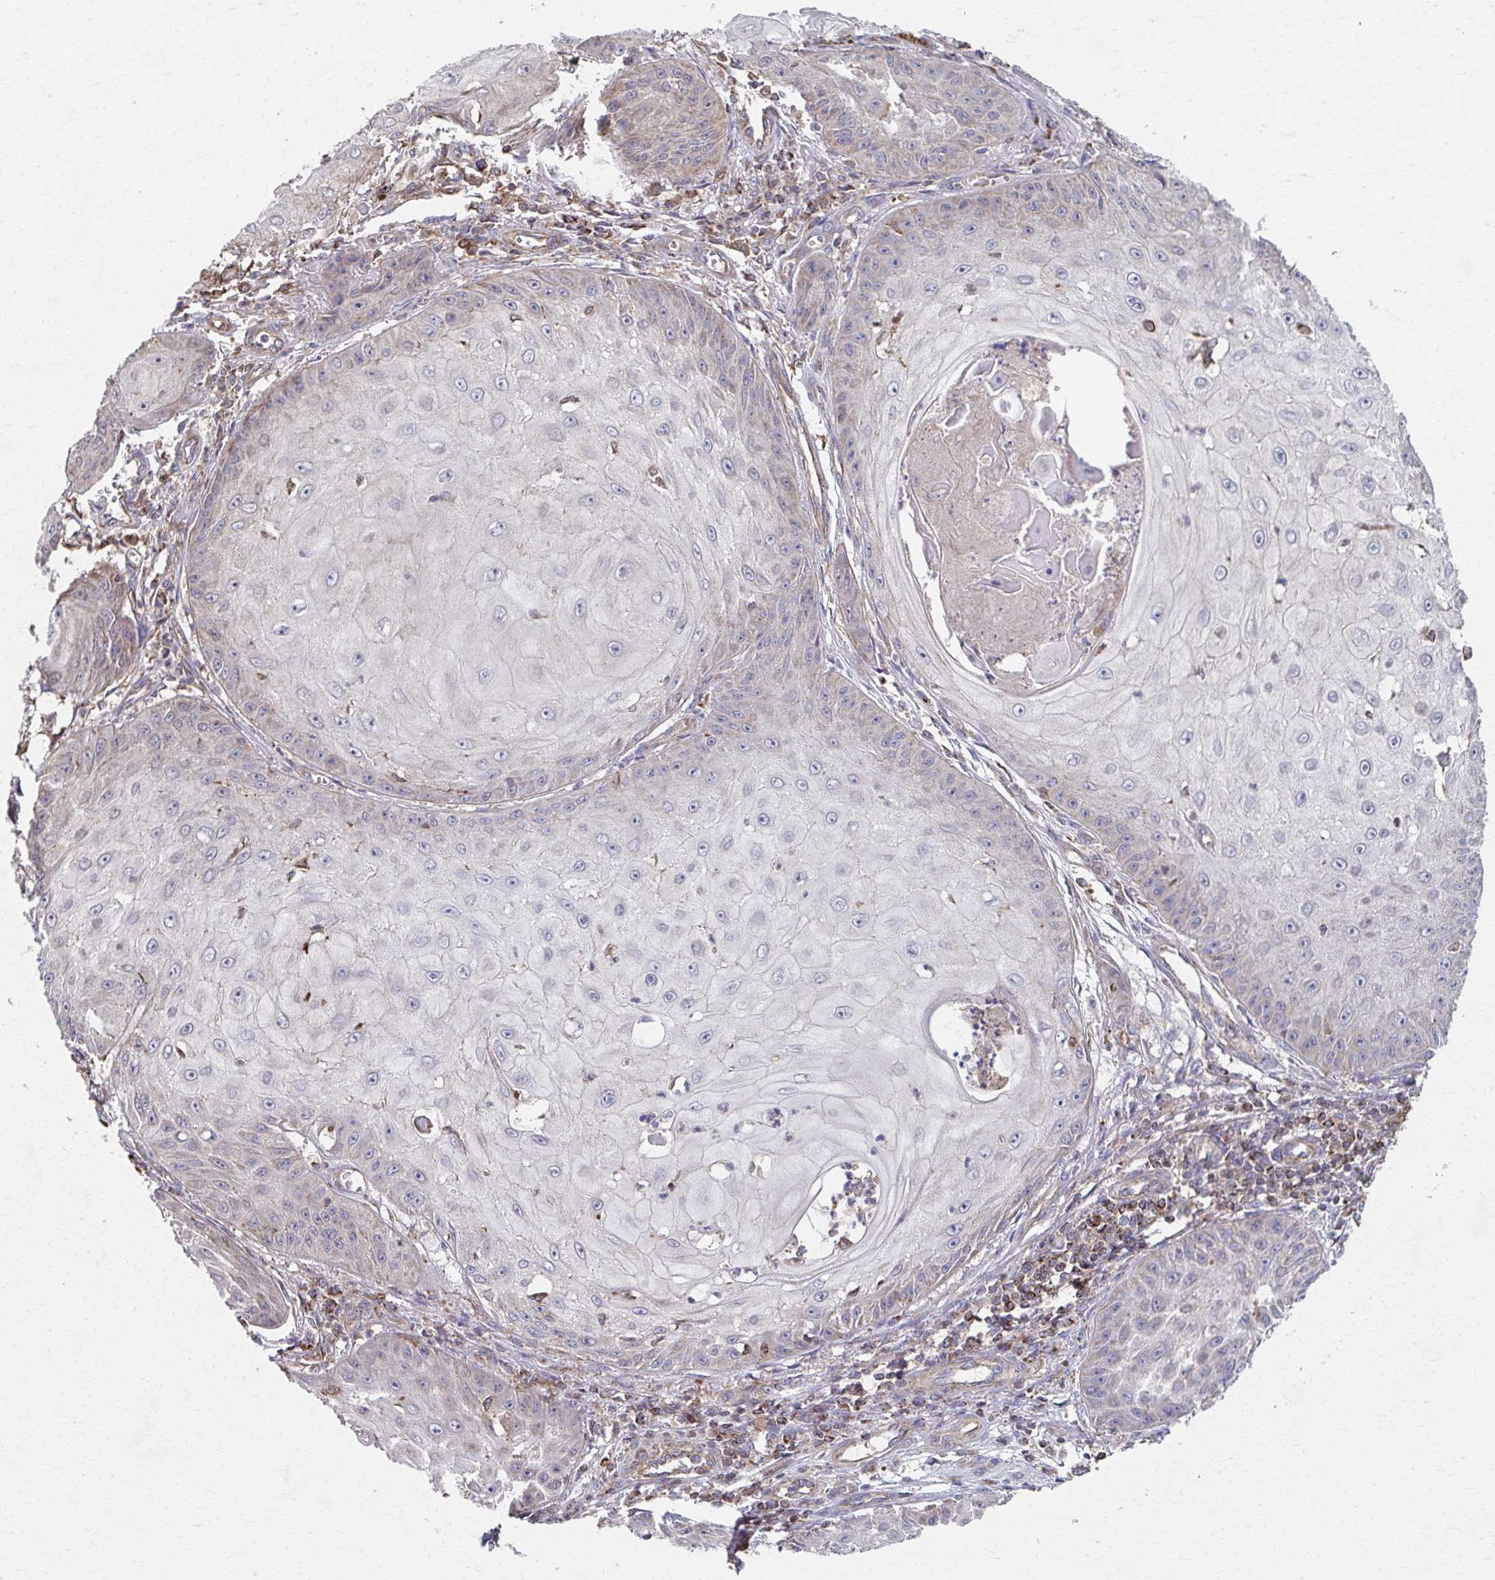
{"staining": {"intensity": "negative", "quantity": "none", "location": "none"}, "tissue": "skin cancer", "cell_type": "Tumor cells", "image_type": "cancer", "snomed": [{"axis": "morphology", "description": "Squamous cell carcinoma, NOS"}, {"axis": "topography", "description": "Skin"}], "caption": "High power microscopy photomicrograph of an immunohistochemistry (IHC) image of skin squamous cell carcinoma, revealing no significant staining in tumor cells.", "gene": "KLHL34", "patient": {"sex": "male", "age": 70}}